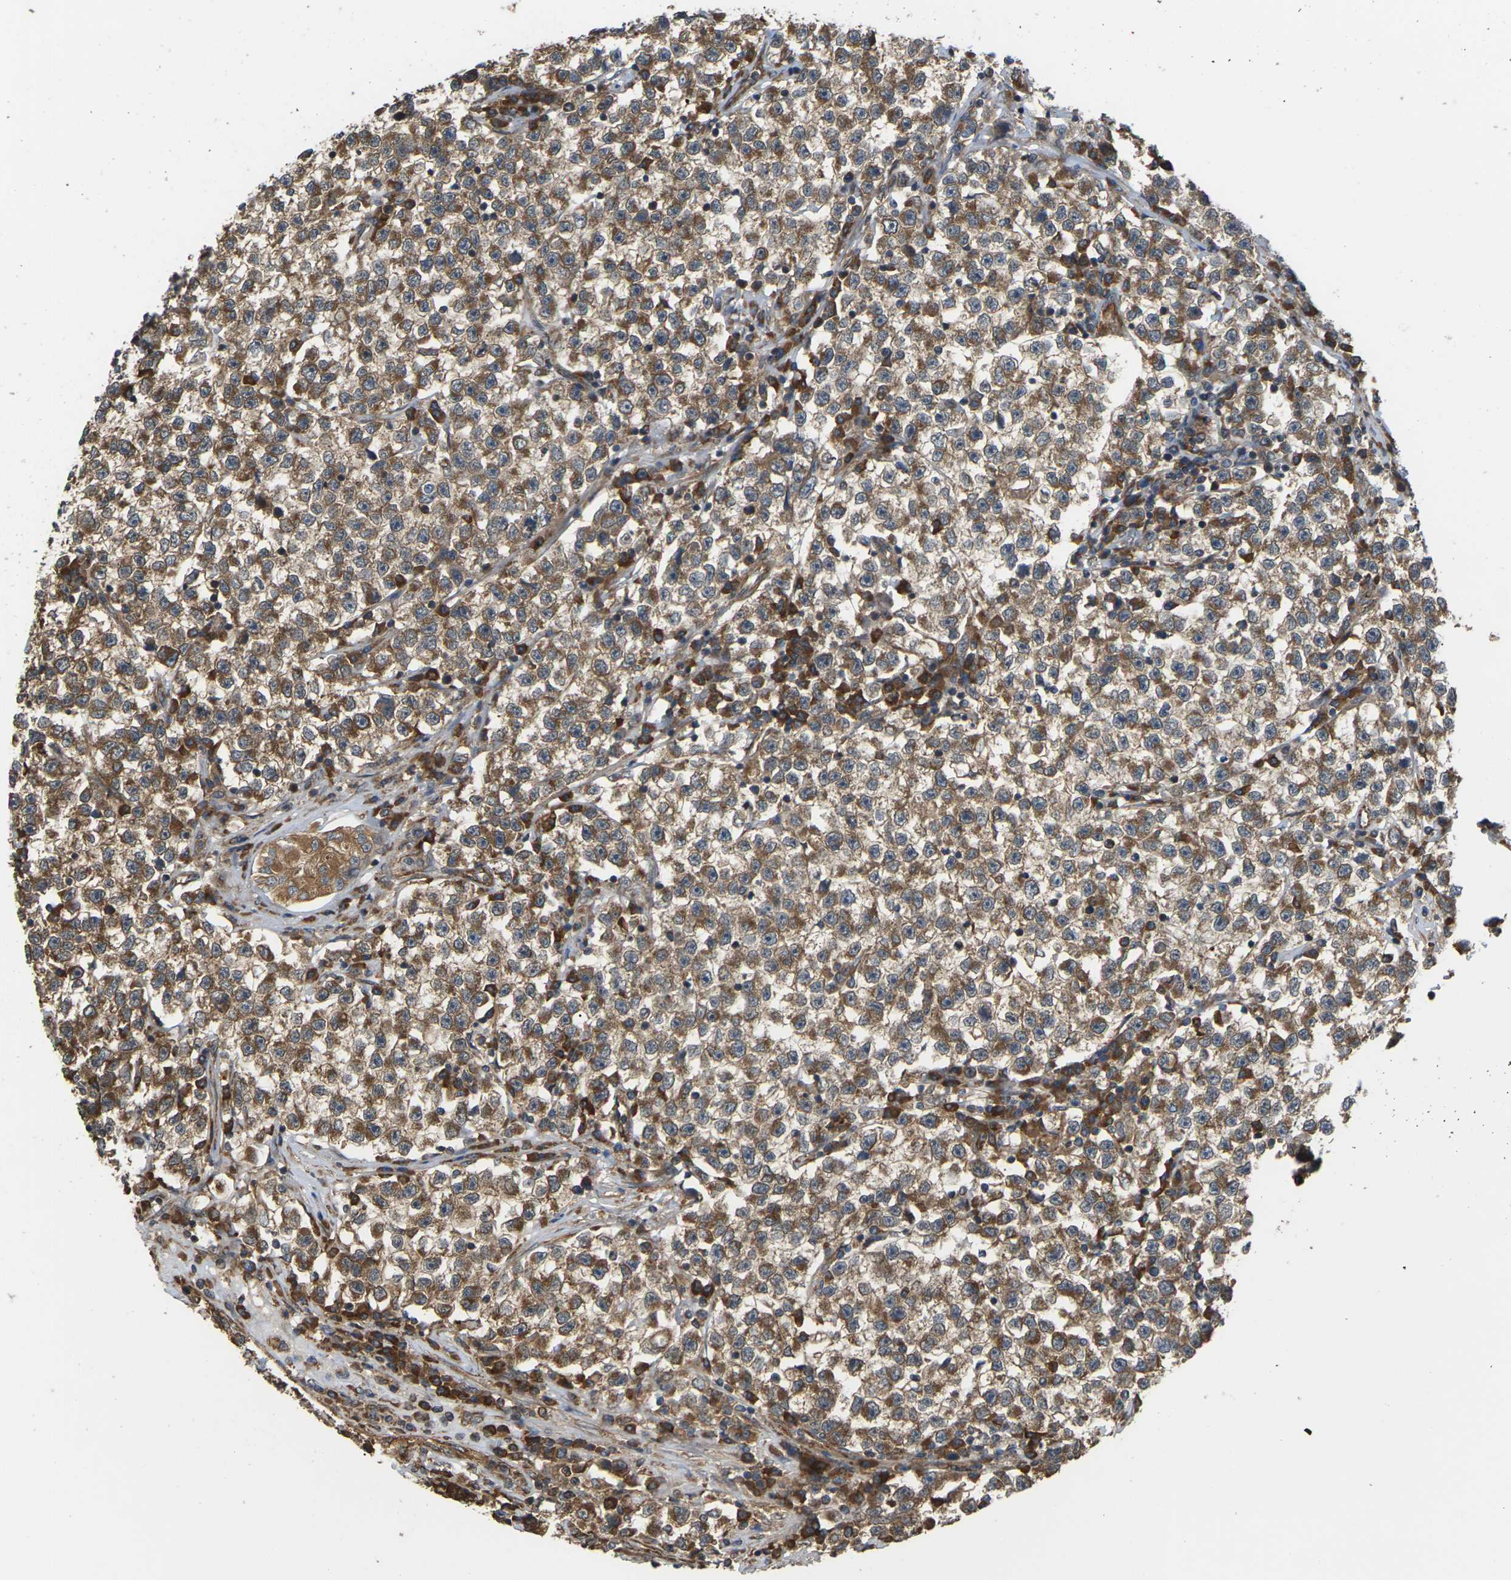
{"staining": {"intensity": "moderate", "quantity": ">75%", "location": "cytoplasmic/membranous"}, "tissue": "testis cancer", "cell_type": "Tumor cells", "image_type": "cancer", "snomed": [{"axis": "morphology", "description": "Seminoma, NOS"}, {"axis": "topography", "description": "Testis"}], "caption": "DAB immunohistochemical staining of testis seminoma reveals moderate cytoplasmic/membranous protein positivity in approximately >75% of tumor cells. Immunohistochemistry (ihc) stains the protein of interest in brown and the nuclei are stained blue.", "gene": "NRAS", "patient": {"sex": "male", "age": 22}}